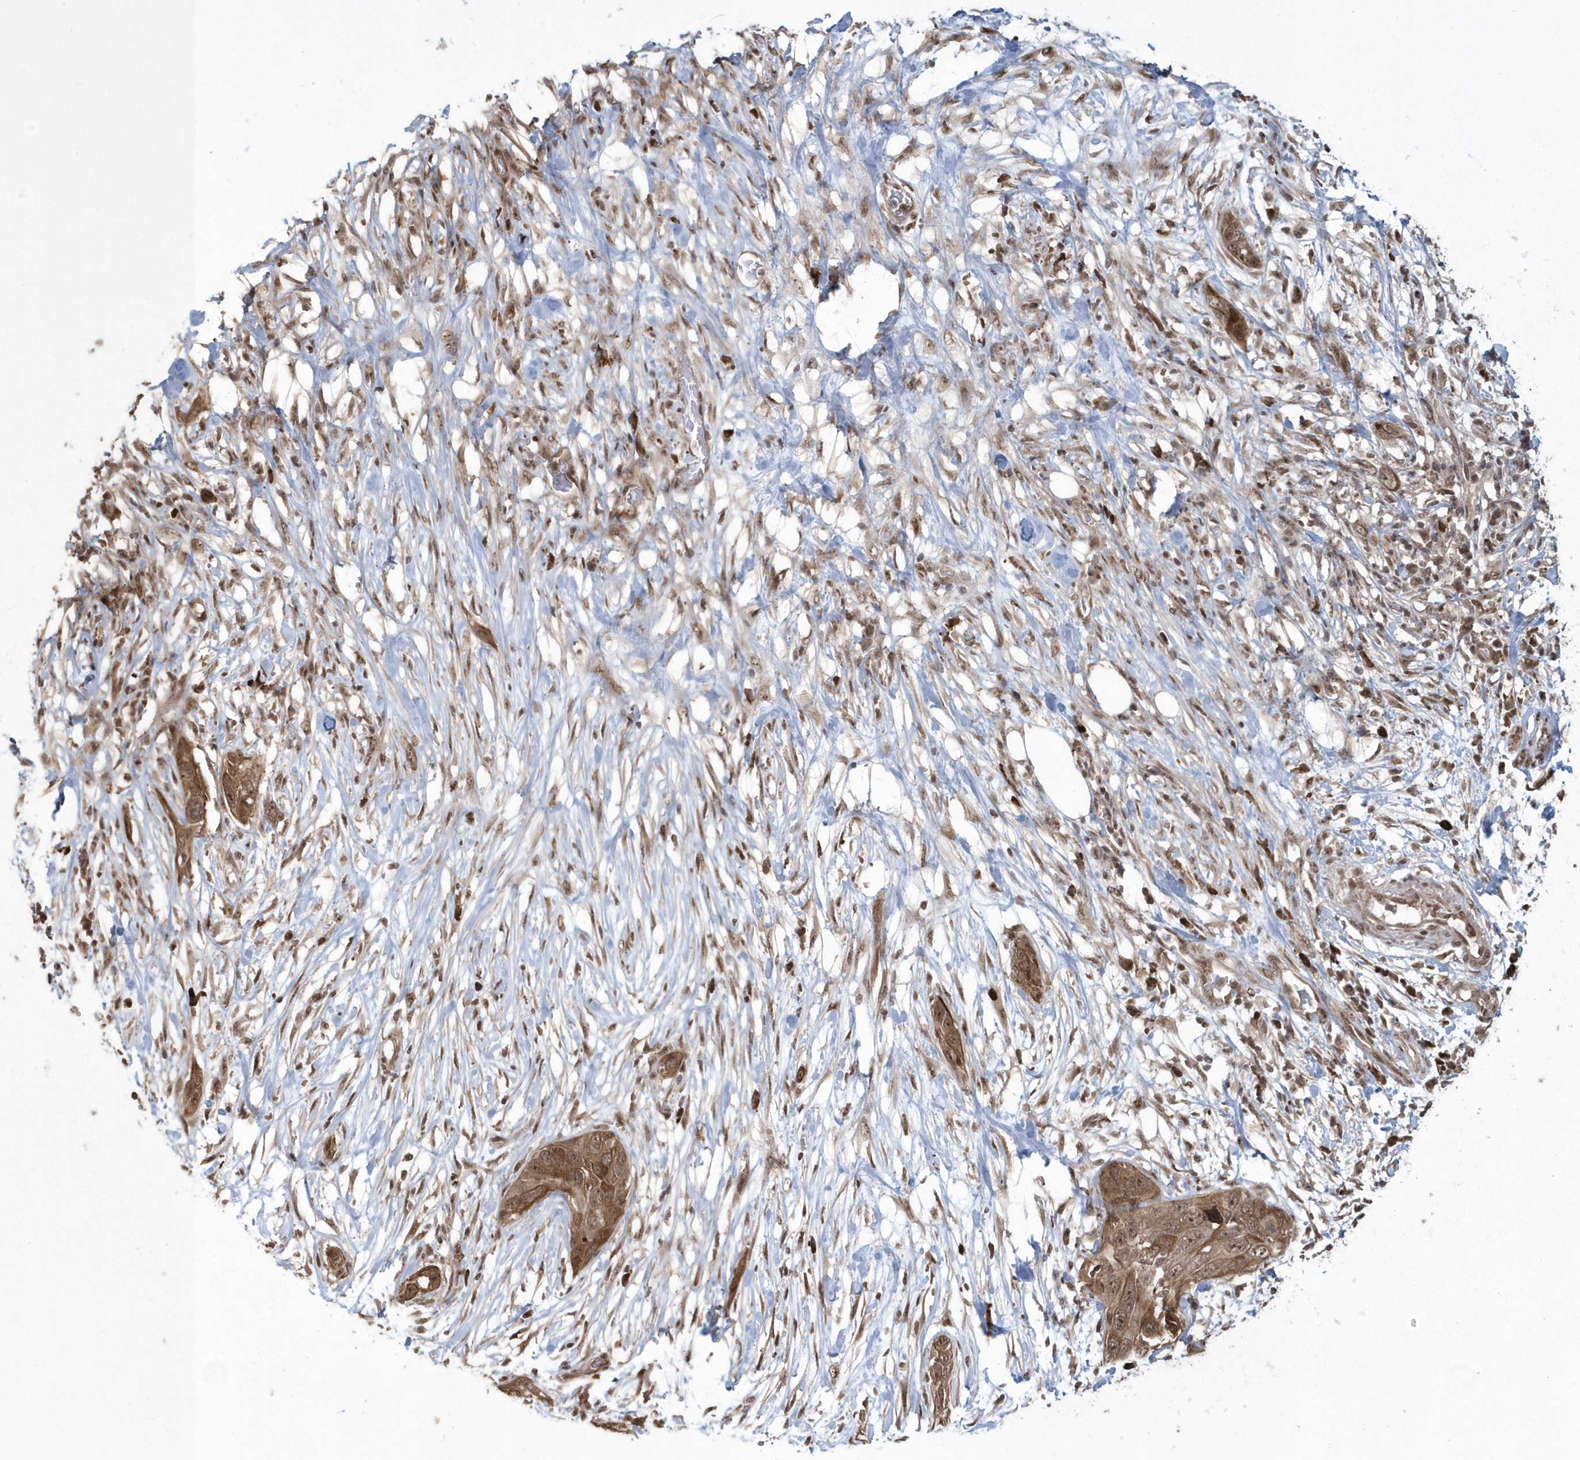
{"staining": {"intensity": "moderate", "quantity": ">75%", "location": "cytoplasmic/membranous,nuclear"}, "tissue": "pancreatic cancer", "cell_type": "Tumor cells", "image_type": "cancer", "snomed": [{"axis": "morphology", "description": "Adenocarcinoma, NOS"}, {"axis": "topography", "description": "Pancreas"}], "caption": "Adenocarcinoma (pancreatic) stained with DAB immunohistochemistry reveals medium levels of moderate cytoplasmic/membranous and nuclear expression in about >75% of tumor cells.", "gene": "EPB41L4A", "patient": {"sex": "female", "age": 60}}